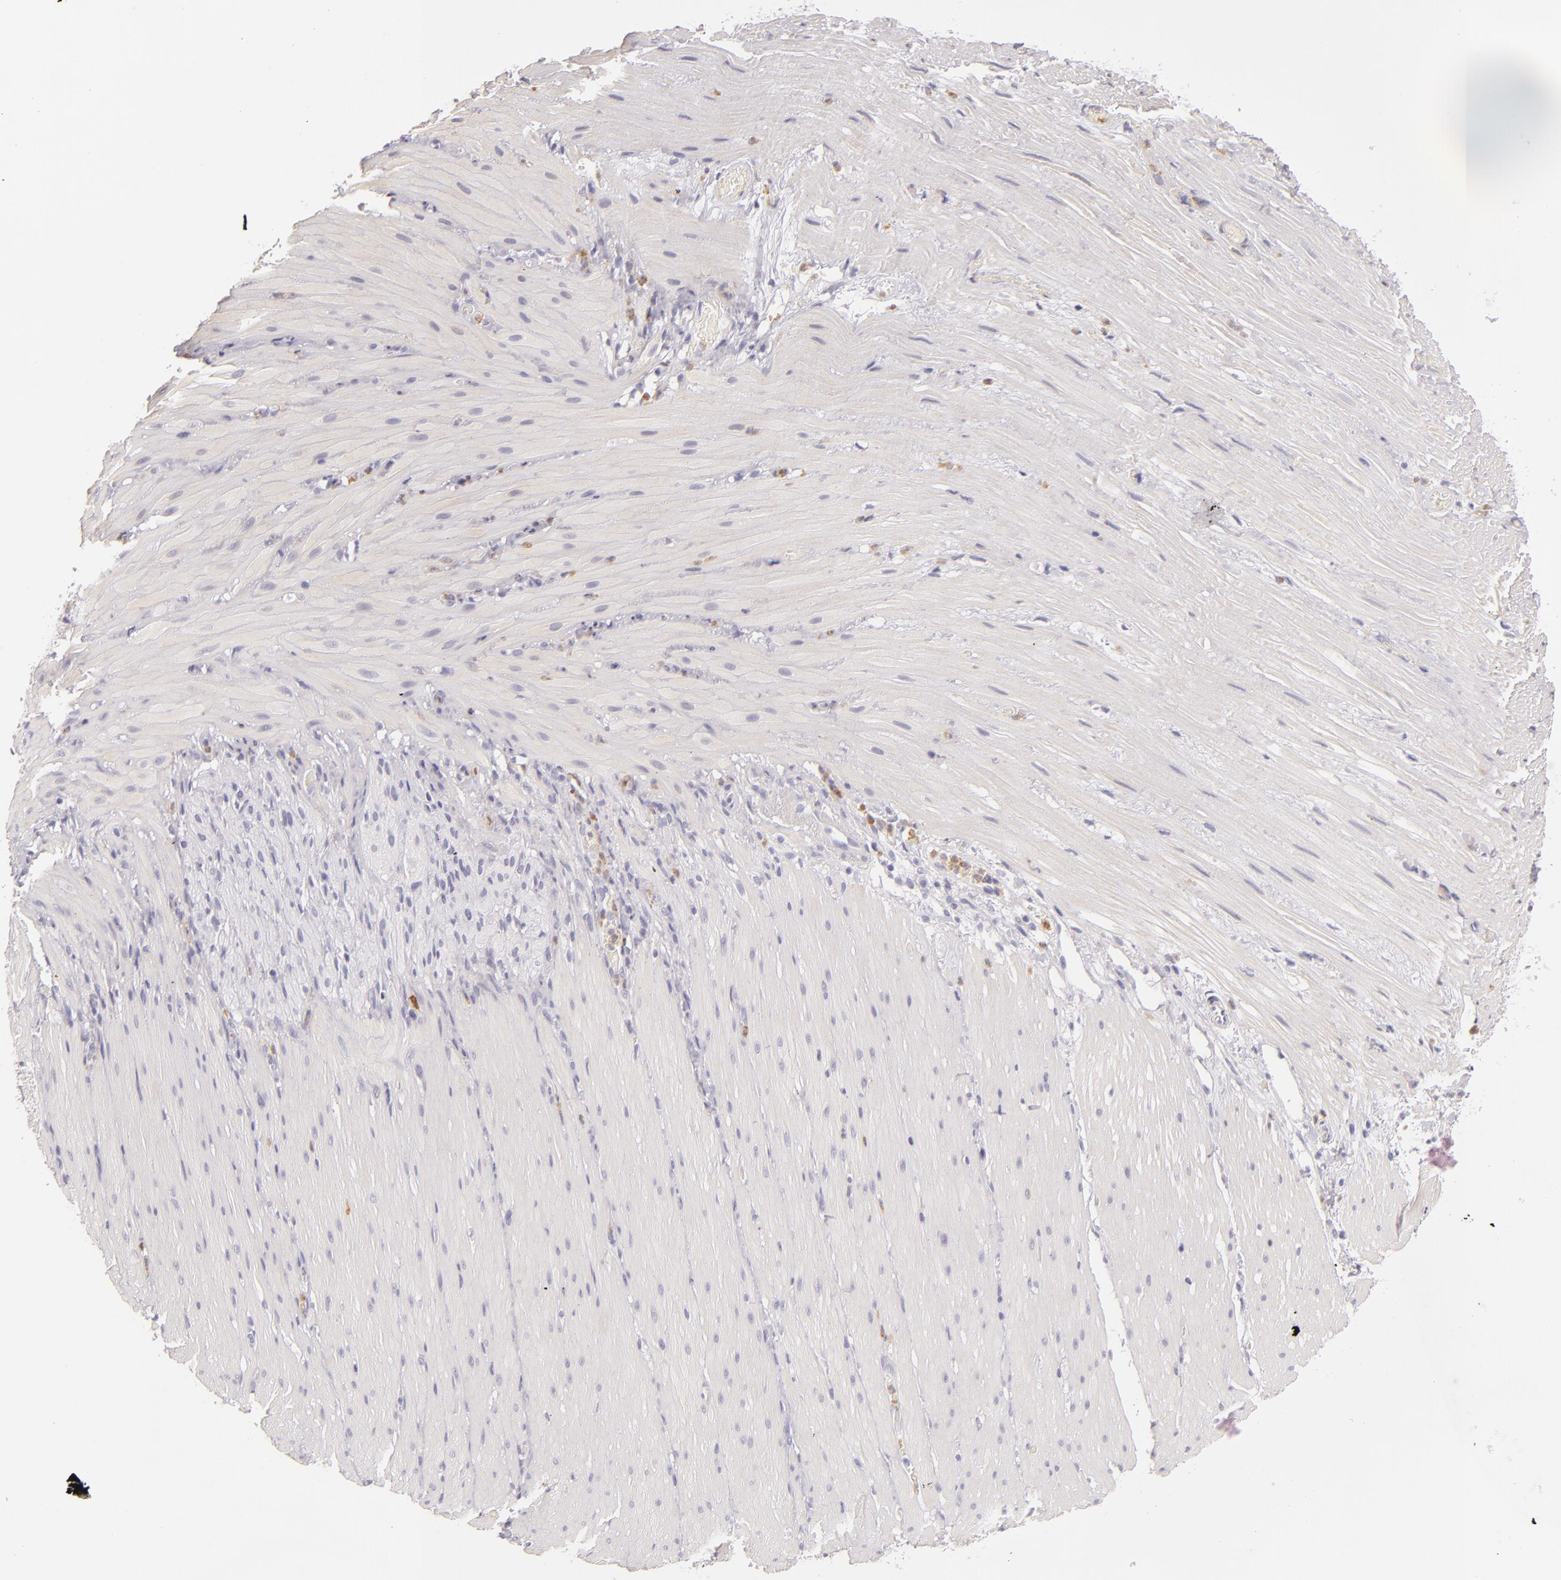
{"staining": {"intensity": "negative", "quantity": "none", "location": "none"}, "tissue": "smooth muscle", "cell_type": "Smooth muscle cells", "image_type": "normal", "snomed": [{"axis": "morphology", "description": "Normal tissue, NOS"}, {"axis": "topography", "description": "Duodenum"}], "caption": "High power microscopy histopathology image of an immunohistochemistry histopathology image of benign smooth muscle, revealing no significant expression in smooth muscle cells.", "gene": "FAM181A", "patient": {"sex": "male", "age": 63}}